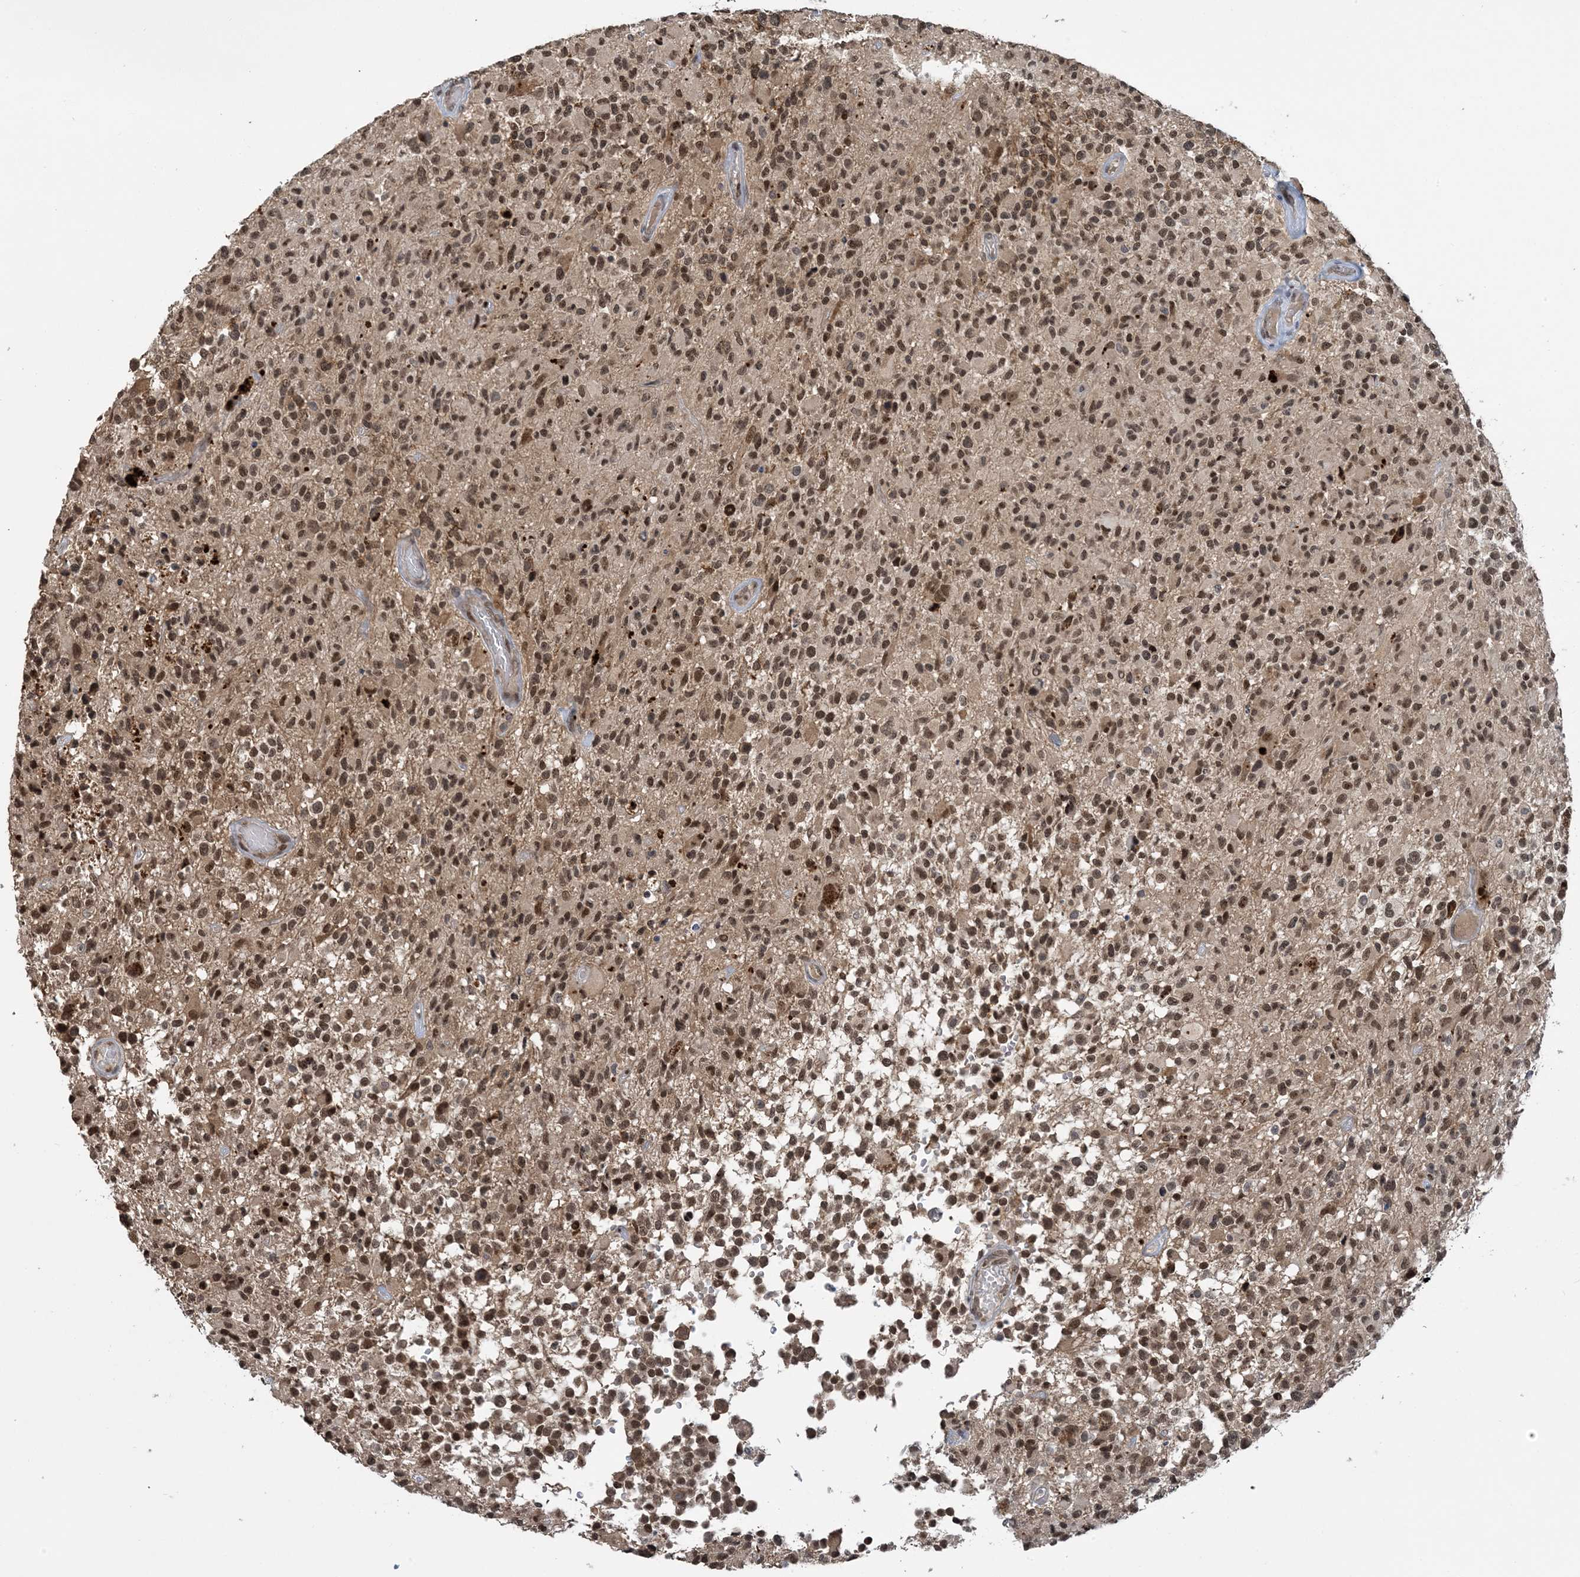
{"staining": {"intensity": "moderate", "quantity": ">75%", "location": "nuclear"}, "tissue": "glioma", "cell_type": "Tumor cells", "image_type": "cancer", "snomed": [{"axis": "morphology", "description": "Glioma, malignant, High grade"}, {"axis": "morphology", "description": "Glioblastoma, NOS"}, {"axis": "topography", "description": "Brain"}], "caption": "Glioma stained with DAB (3,3'-diaminobenzidine) immunohistochemistry (IHC) shows medium levels of moderate nuclear positivity in approximately >75% of tumor cells.", "gene": "ACYP2", "patient": {"sex": "male", "age": 60}}